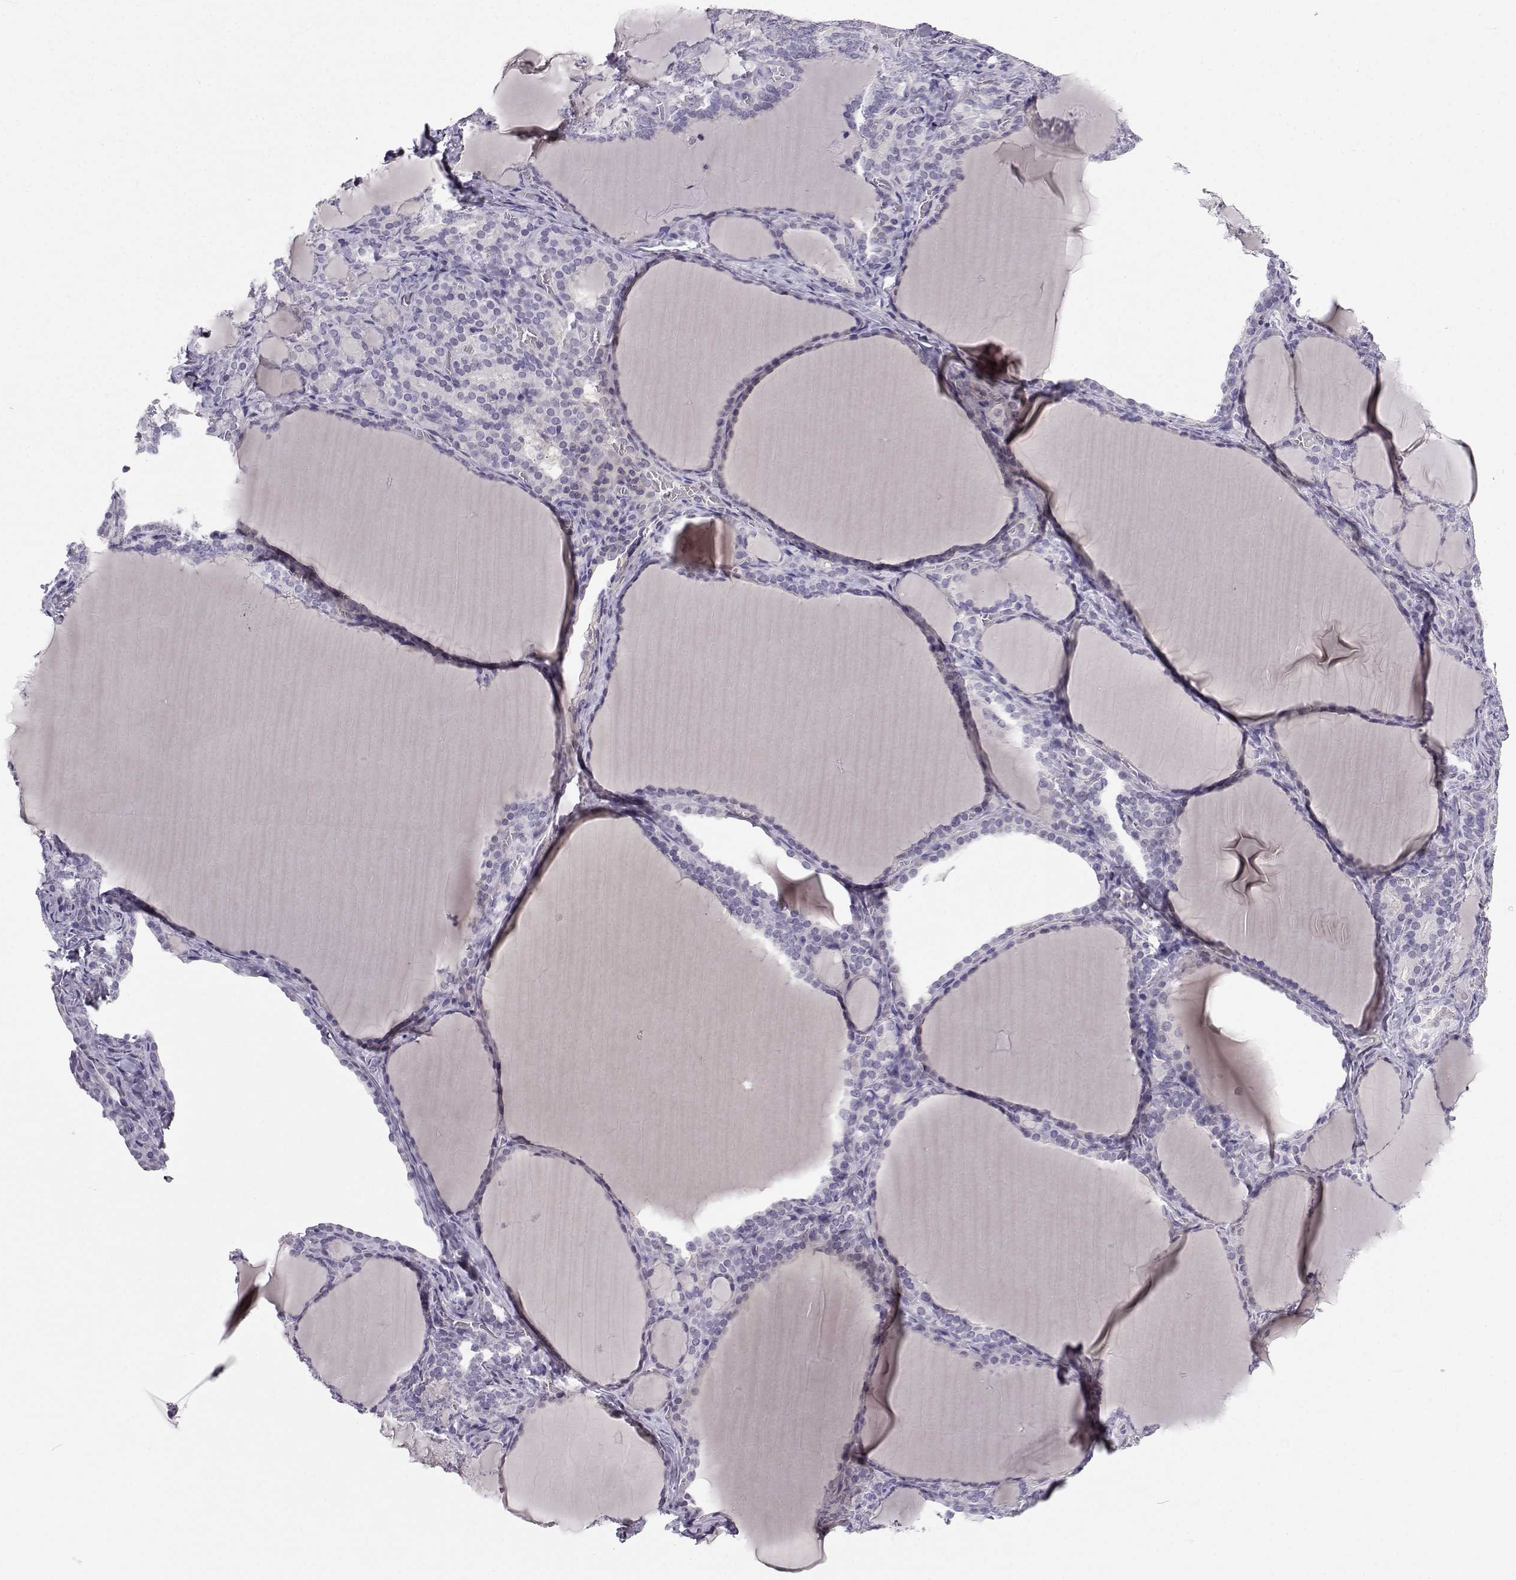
{"staining": {"intensity": "negative", "quantity": "none", "location": "none"}, "tissue": "thyroid gland", "cell_type": "Glandular cells", "image_type": "normal", "snomed": [{"axis": "morphology", "description": "Normal tissue, NOS"}, {"axis": "morphology", "description": "Hyperplasia, NOS"}, {"axis": "topography", "description": "Thyroid gland"}], "caption": "Protein analysis of normal thyroid gland exhibits no significant expression in glandular cells. (DAB (3,3'-diaminobenzidine) immunohistochemistry (IHC), high magnification).", "gene": "MROH7", "patient": {"sex": "female", "age": 27}}